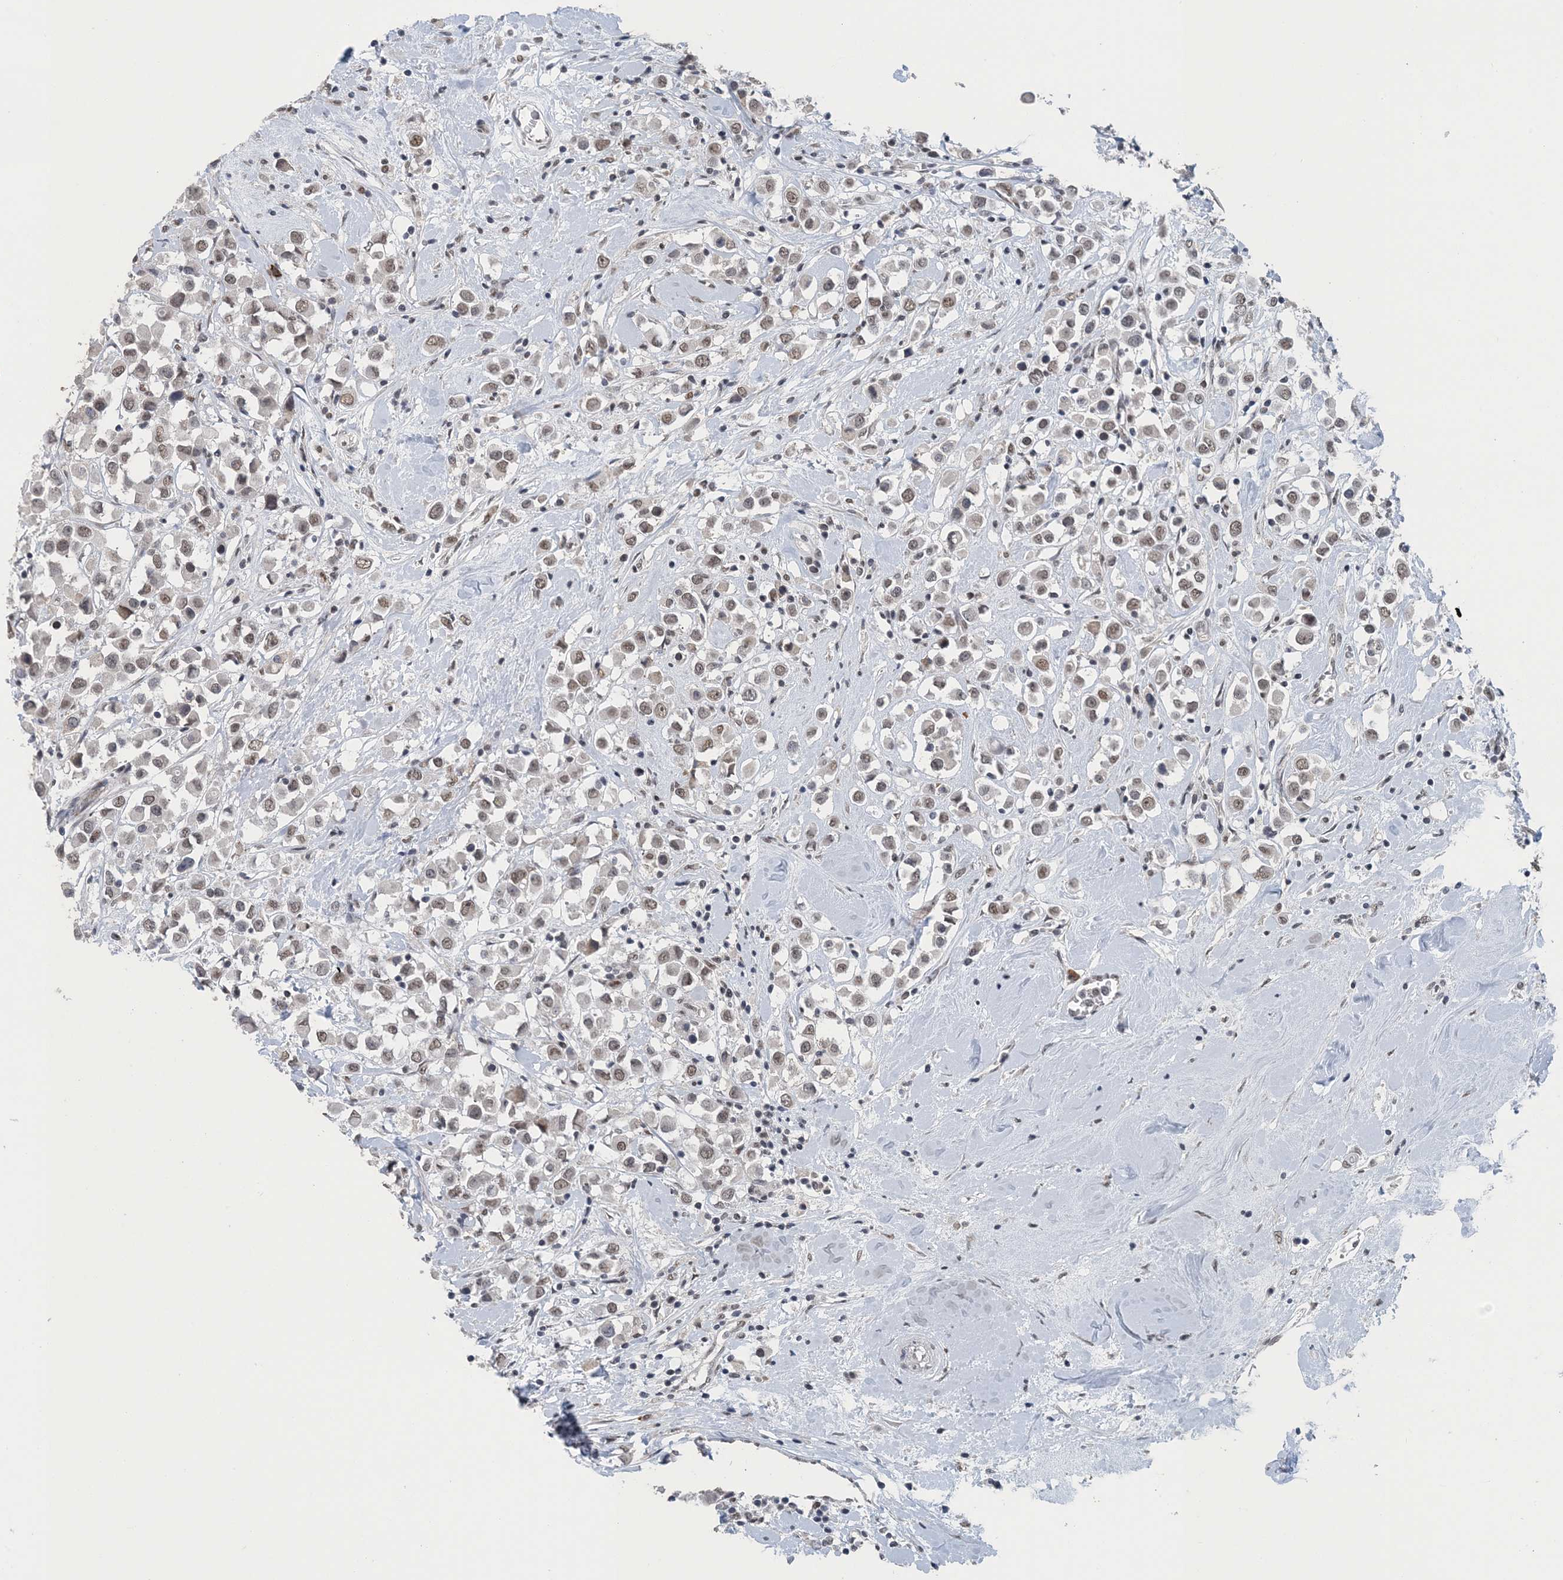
{"staining": {"intensity": "weak", "quantity": ">75%", "location": "nuclear"}, "tissue": "breast cancer", "cell_type": "Tumor cells", "image_type": "cancer", "snomed": [{"axis": "morphology", "description": "Duct carcinoma"}, {"axis": "topography", "description": "Breast"}], "caption": "Immunohistochemistry (IHC) (DAB) staining of human infiltrating ductal carcinoma (breast) reveals weak nuclear protein staining in approximately >75% of tumor cells. (IHC, brightfield microscopy, high magnification).", "gene": "MBD2", "patient": {"sex": "female", "age": 61}}